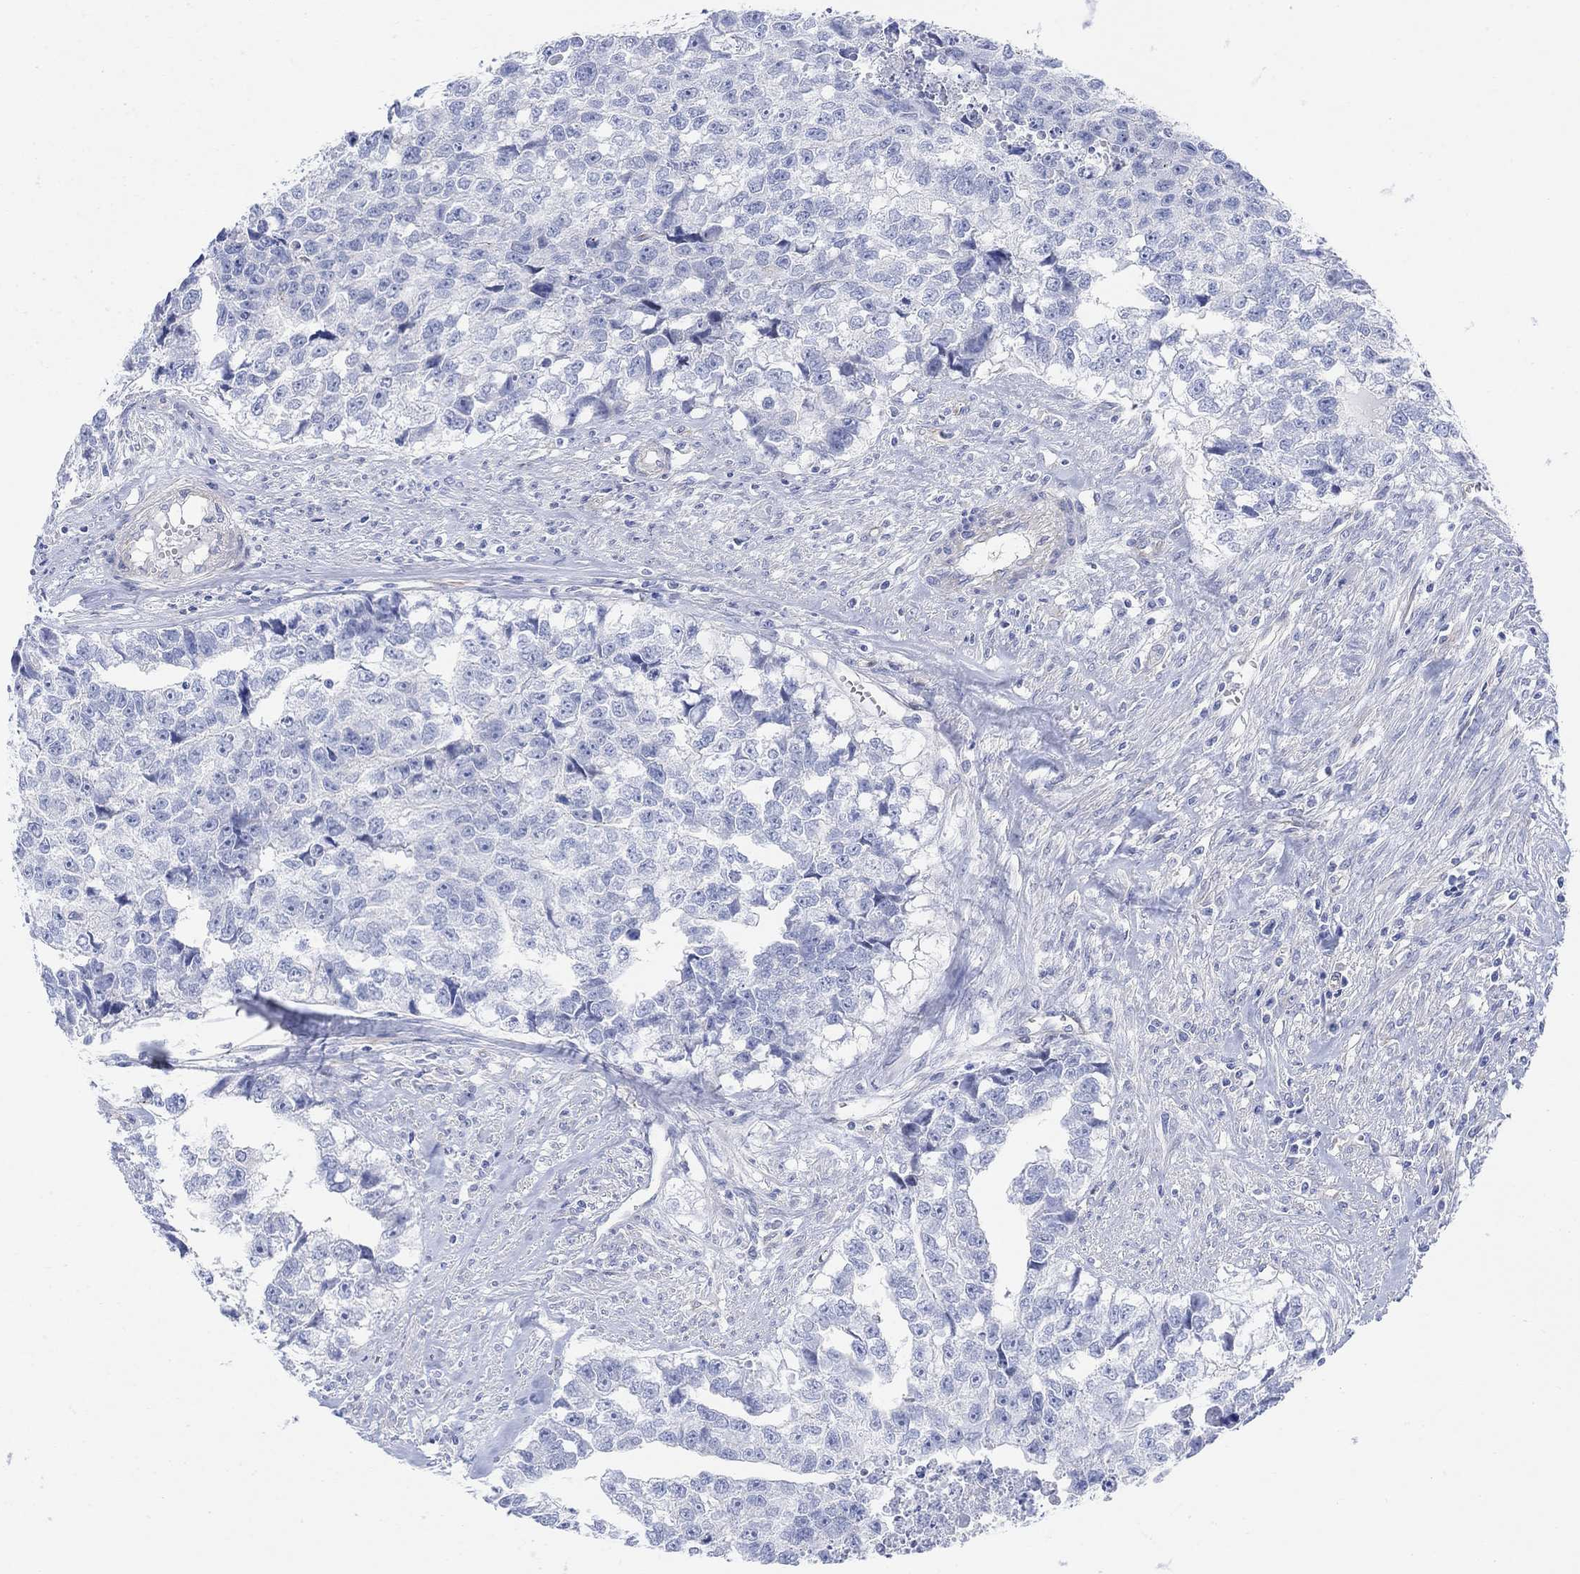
{"staining": {"intensity": "negative", "quantity": "none", "location": "none"}, "tissue": "testis cancer", "cell_type": "Tumor cells", "image_type": "cancer", "snomed": [{"axis": "morphology", "description": "Carcinoma, Embryonal, NOS"}, {"axis": "morphology", "description": "Teratoma, malignant, NOS"}, {"axis": "topography", "description": "Testis"}], "caption": "High power microscopy photomicrograph of an immunohistochemistry (IHC) photomicrograph of testis cancer, revealing no significant staining in tumor cells. Nuclei are stained in blue.", "gene": "TLDC2", "patient": {"sex": "male", "age": 44}}